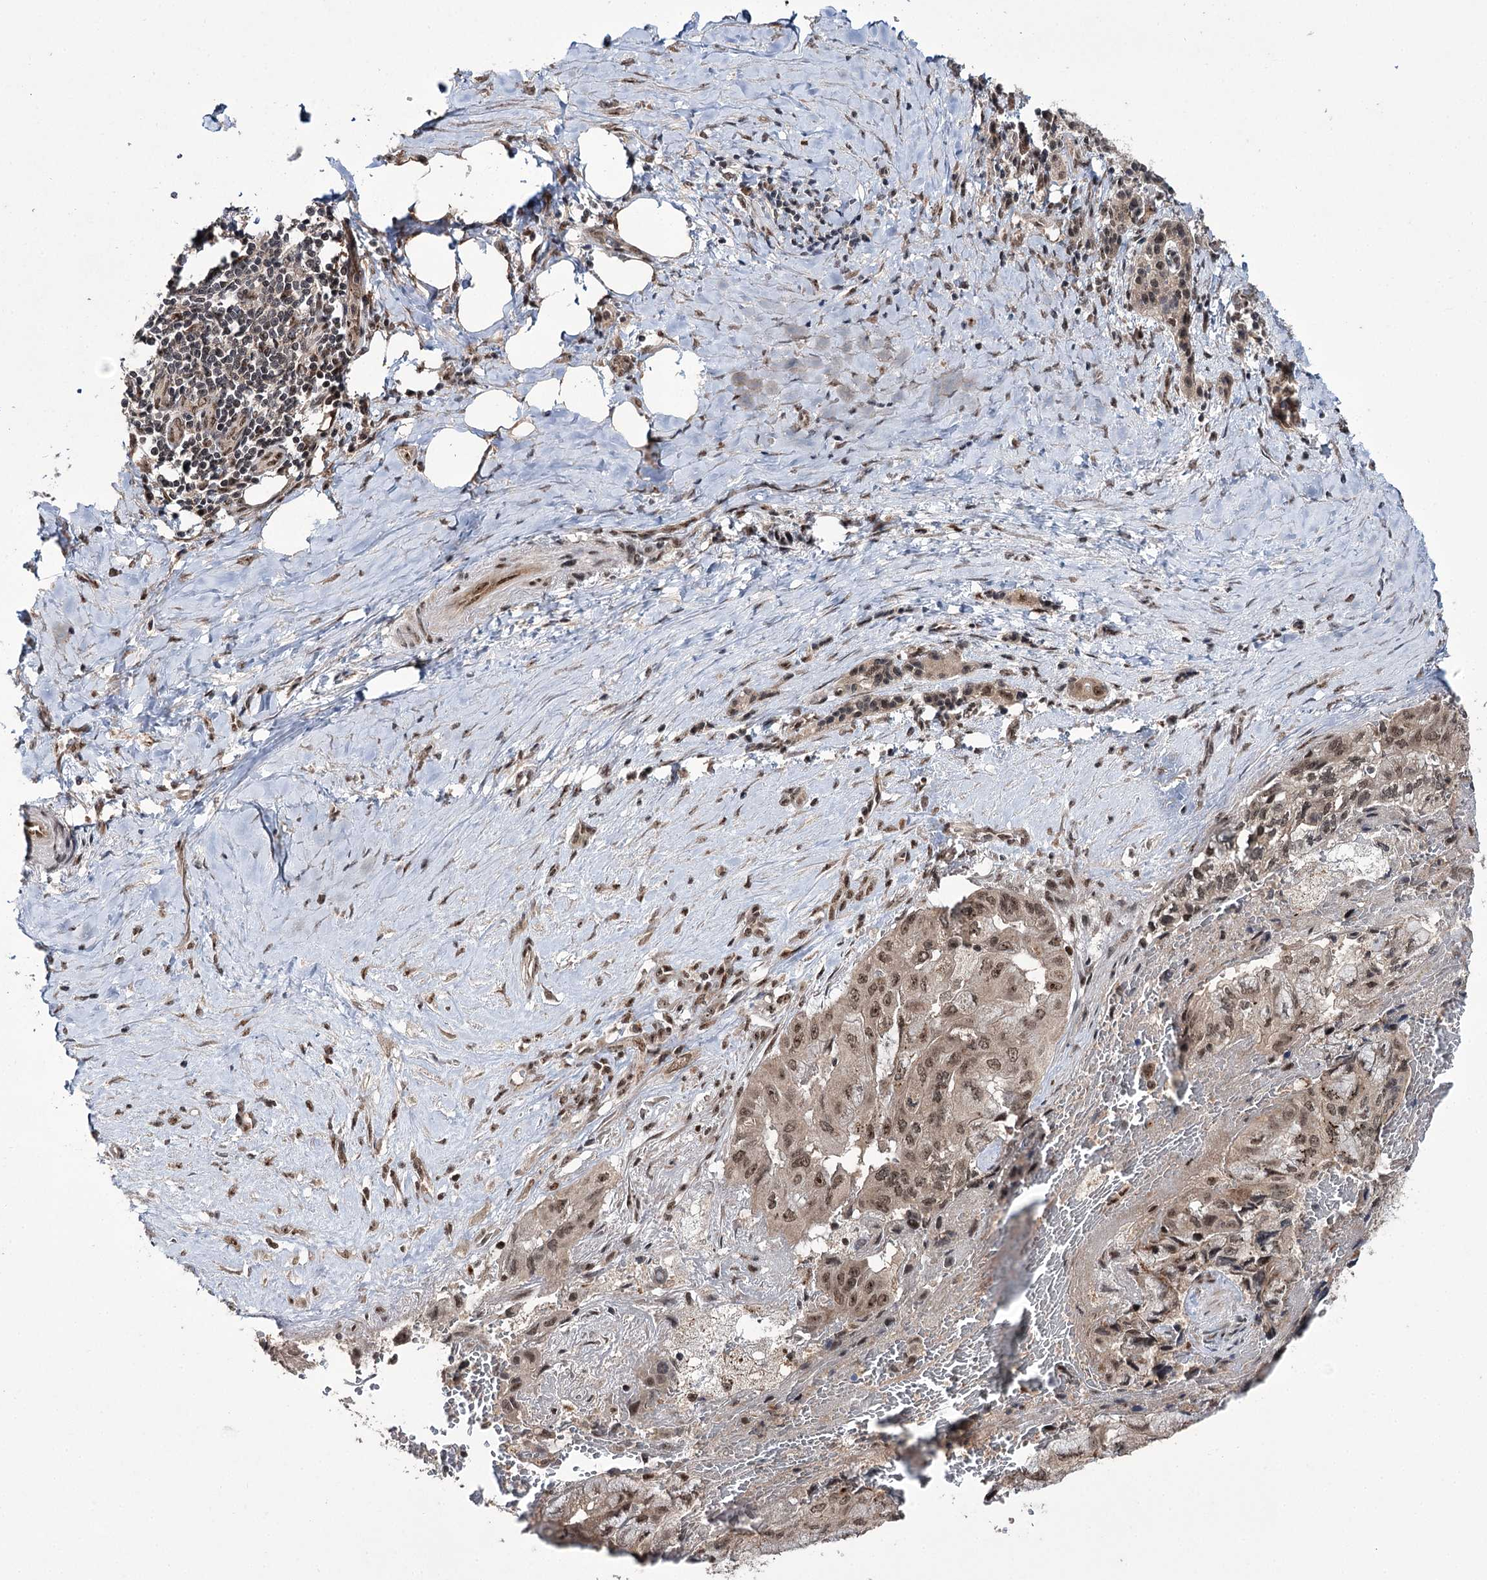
{"staining": {"intensity": "moderate", "quantity": ">75%", "location": "nuclear"}, "tissue": "pancreatic cancer", "cell_type": "Tumor cells", "image_type": "cancer", "snomed": [{"axis": "morphology", "description": "Adenocarcinoma, NOS"}, {"axis": "topography", "description": "Pancreas"}], "caption": "A brown stain shows moderate nuclear staining of a protein in pancreatic adenocarcinoma tumor cells. Using DAB (brown) and hematoxylin (blue) stains, captured at high magnification using brightfield microscopy.", "gene": "ERCC3", "patient": {"sex": "male", "age": 51}}